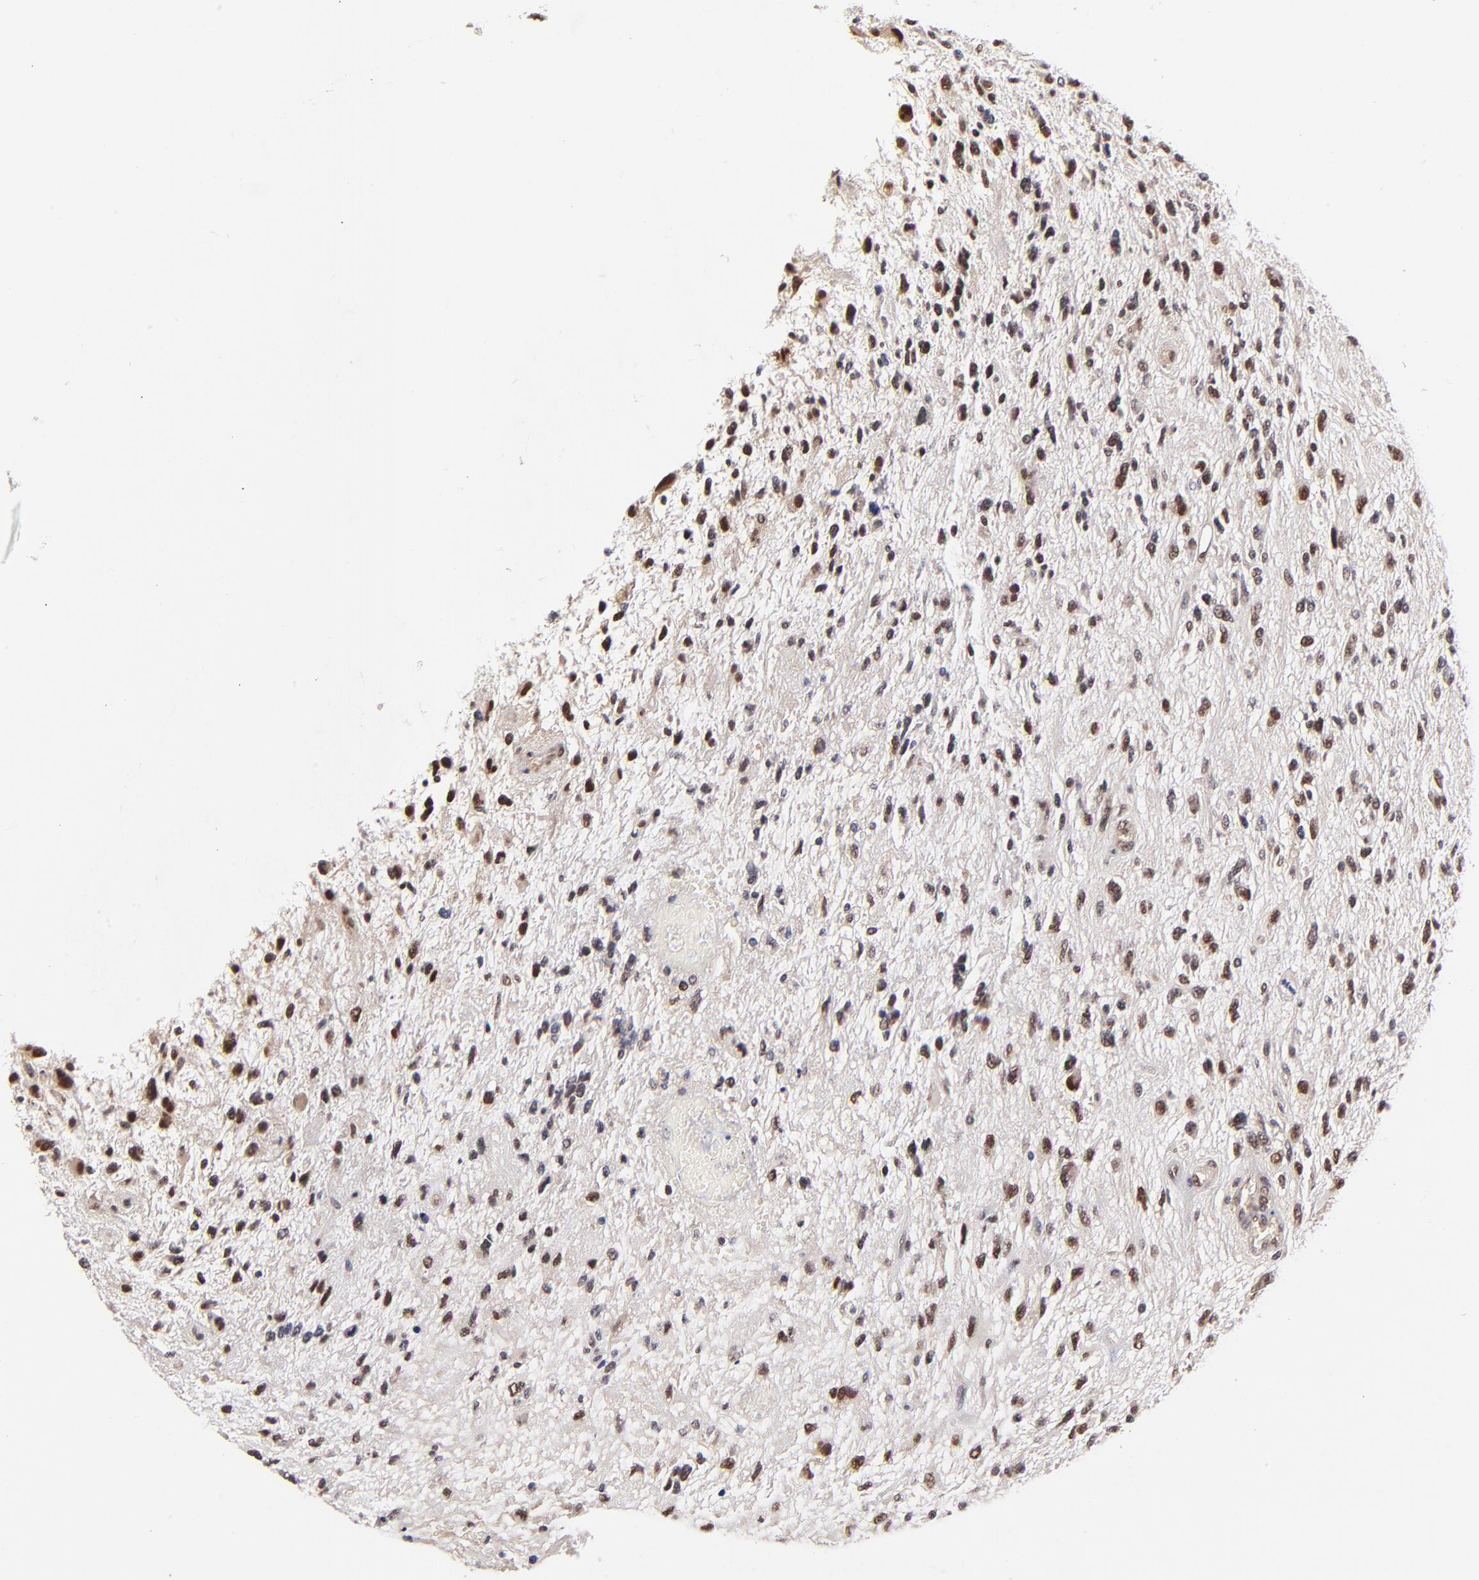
{"staining": {"intensity": "weak", "quantity": ">75%", "location": "nuclear"}, "tissue": "glioma", "cell_type": "Tumor cells", "image_type": "cancer", "snomed": [{"axis": "morphology", "description": "Glioma, malignant, High grade"}, {"axis": "topography", "description": "Brain"}], "caption": "High-power microscopy captured an immunohistochemistry (IHC) micrograph of malignant glioma (high-grade), revealing weak nuclear expression in about >75% of tumor cells. Ihc stains the protein of interest in brown and the nuclei are stained blue.", "gene": "PSMC4", "patient": {"sex": "female", "age": 60}}